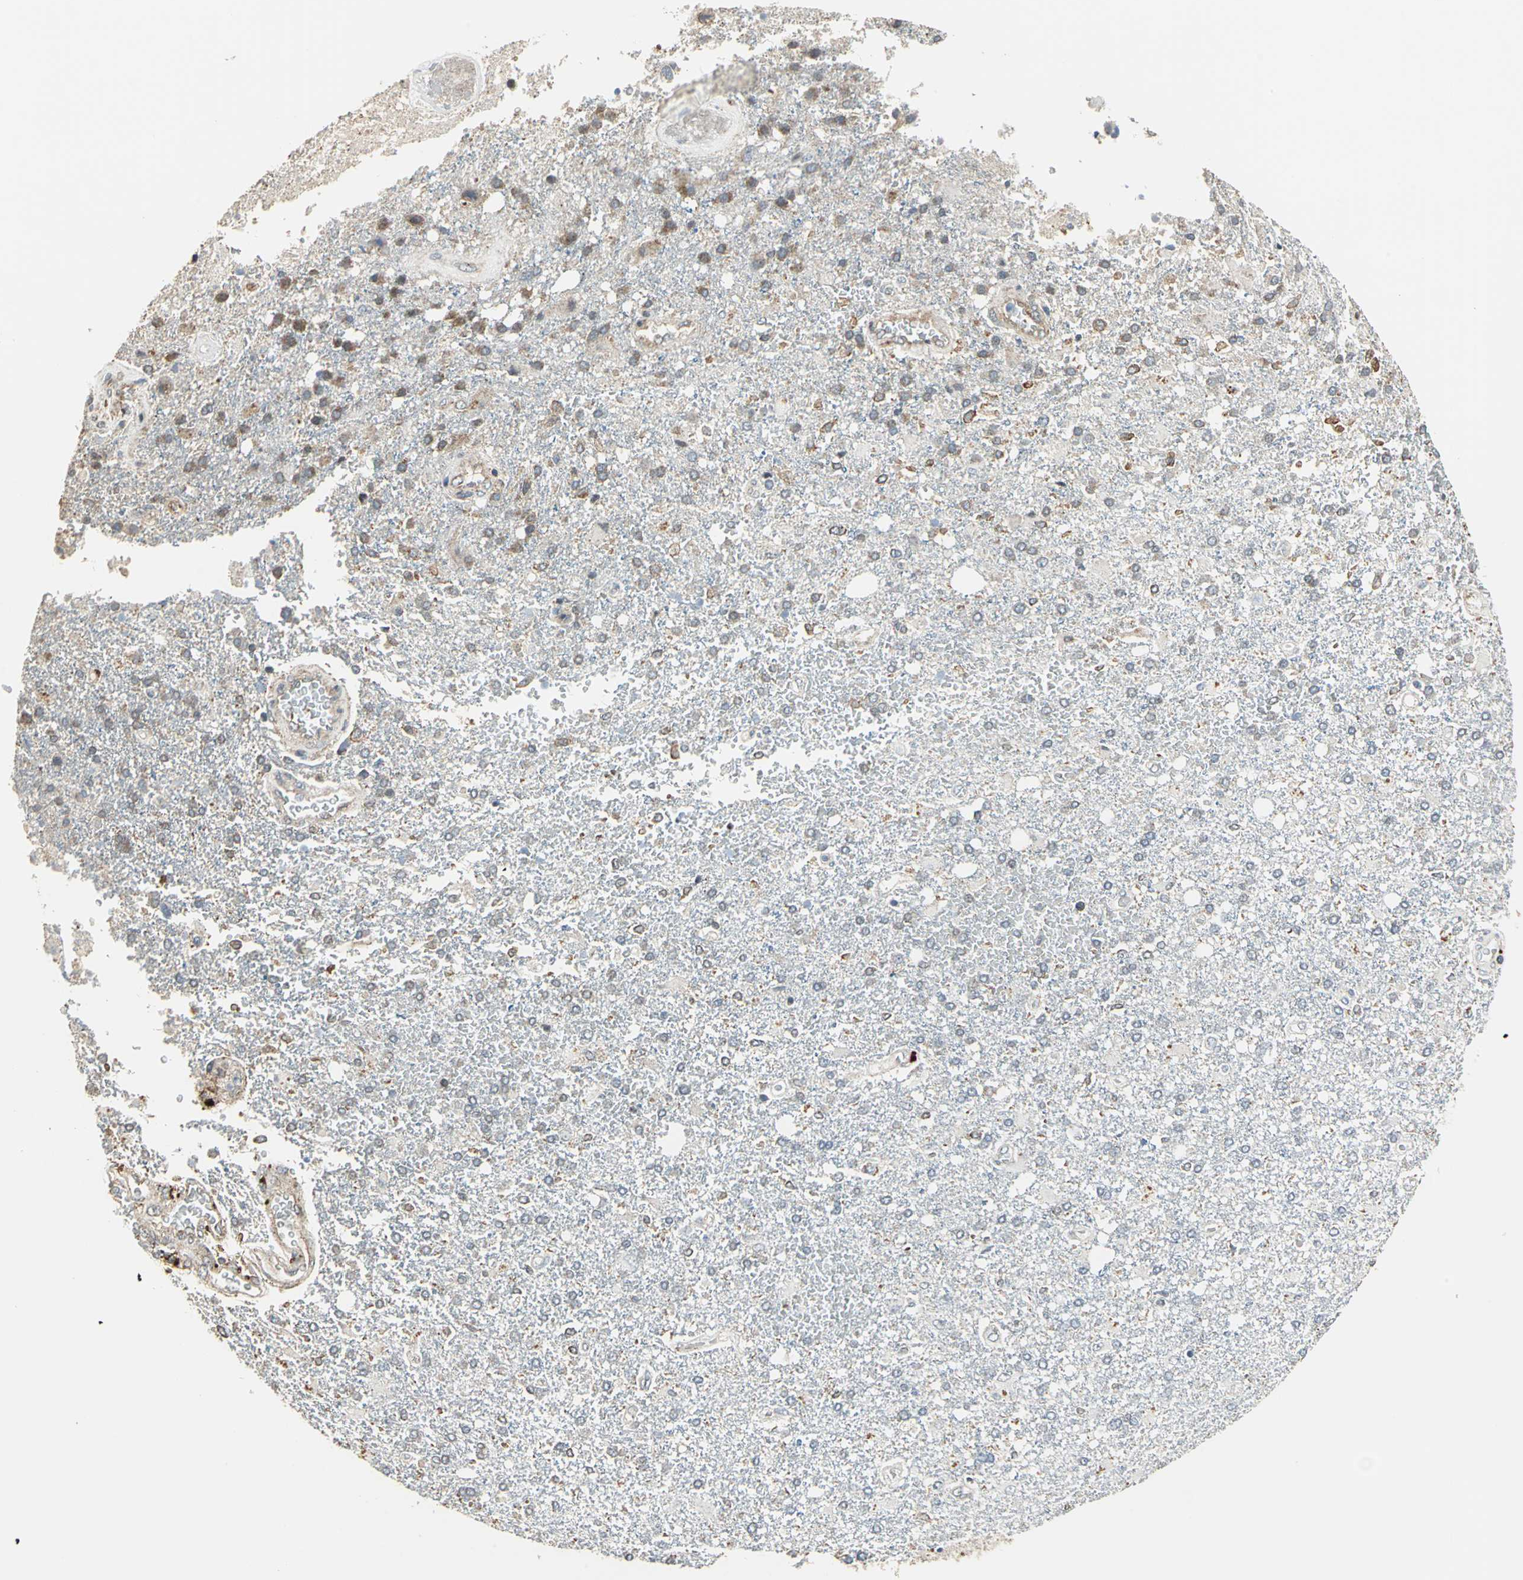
{"staining": {"intensity": "negative", "quantity": "none", "location": "none"}, "tissue": "glioma", "cell_type": "Tumor cells", "image_type": "cancer", "snomed": [{"axis": "morphology", "description": "Glioma, malignant, High grade"}, {"axis": "topography", "description": "Cerebral cortex"}], "caption": "Immunohistochemical staining of human malignant glioma (high-grade) displays no significant staining in tumor cells.", "gene": "DNAJB4", "patient": {"sex": "male", "age": 79}}